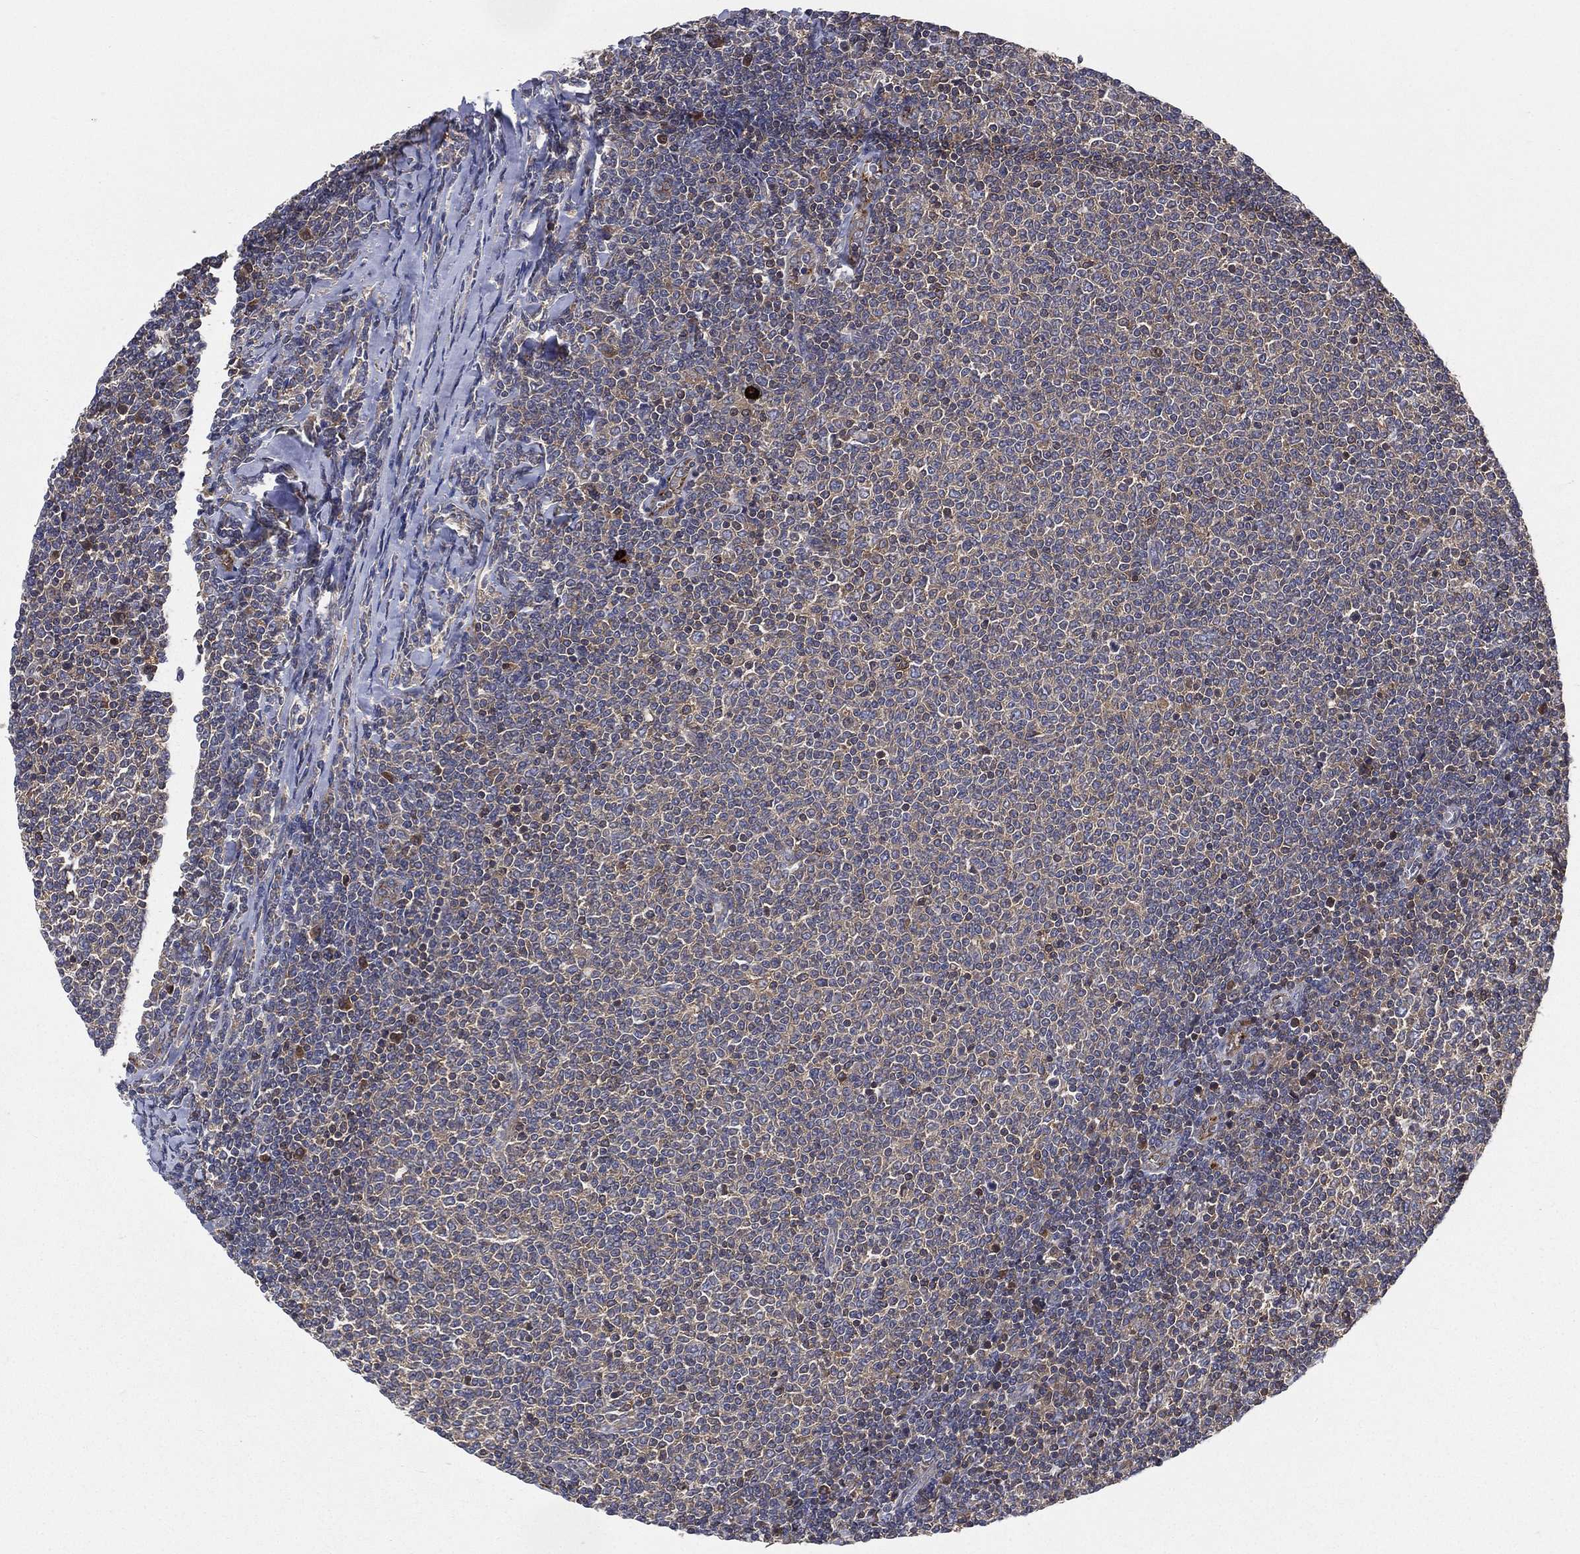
{"staining": {"intensity": "weak", "quantity": "25%-75%", "location": "cytoplasmic/membranous"}, "tissue": "lymphoma", "cell_type": "Tumor cells", "image_type": "cancer", "snomed": [{"axis": "morphology", "description": "Malignant lymphoma, non-Hodgkin's type, Low grade"}, {"axis": "topography", "description": "Lymph node"}], "caption": "A low amount of weak cytoplasmic/membranous expression is identified in approximately 25%-75% of tumor cells in lymphoma tissue.", "gene": "SMPD3", "patient": {"sex": "male", "age": 52}}